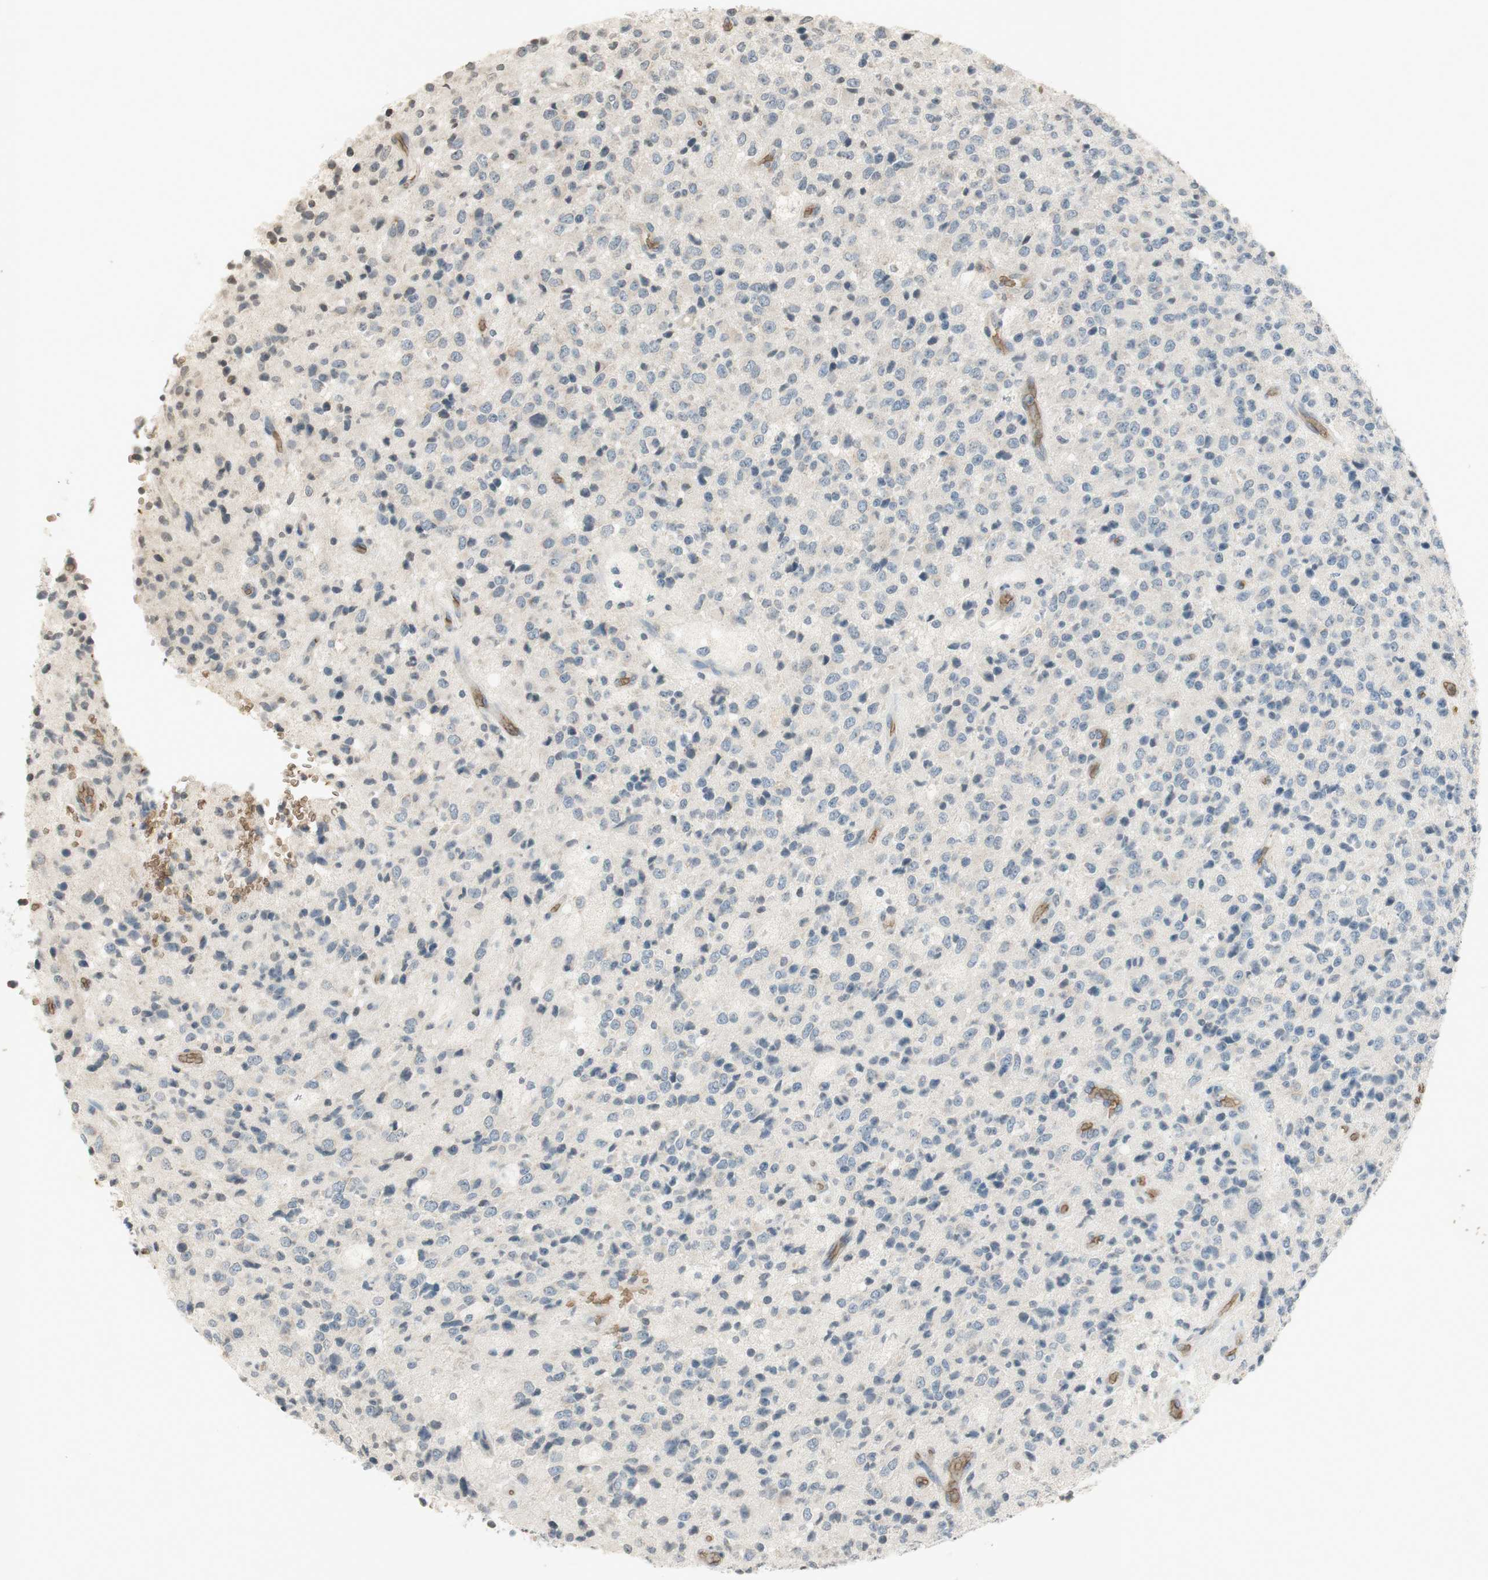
{"staining": {"intensity": "negative", "quantity": "none", "location": "none"}, "tissue": "glioma", "cell_type": "Tumor cells", "image_type": "cancer", "snomed": [{"axis": "morphology", "description": "Glioma, malignant, High grade"}, {"axis": "topography", "description": "pancreas cauda"}], "caption": "This image is of malignant high-grade glioma stained with IHC to label a protein in brown with the nuclei are counter-stained blue. There is no positivity in tumor cells.", "gene": "GYPC", "patient": {"sex": "male", "age": 60}}